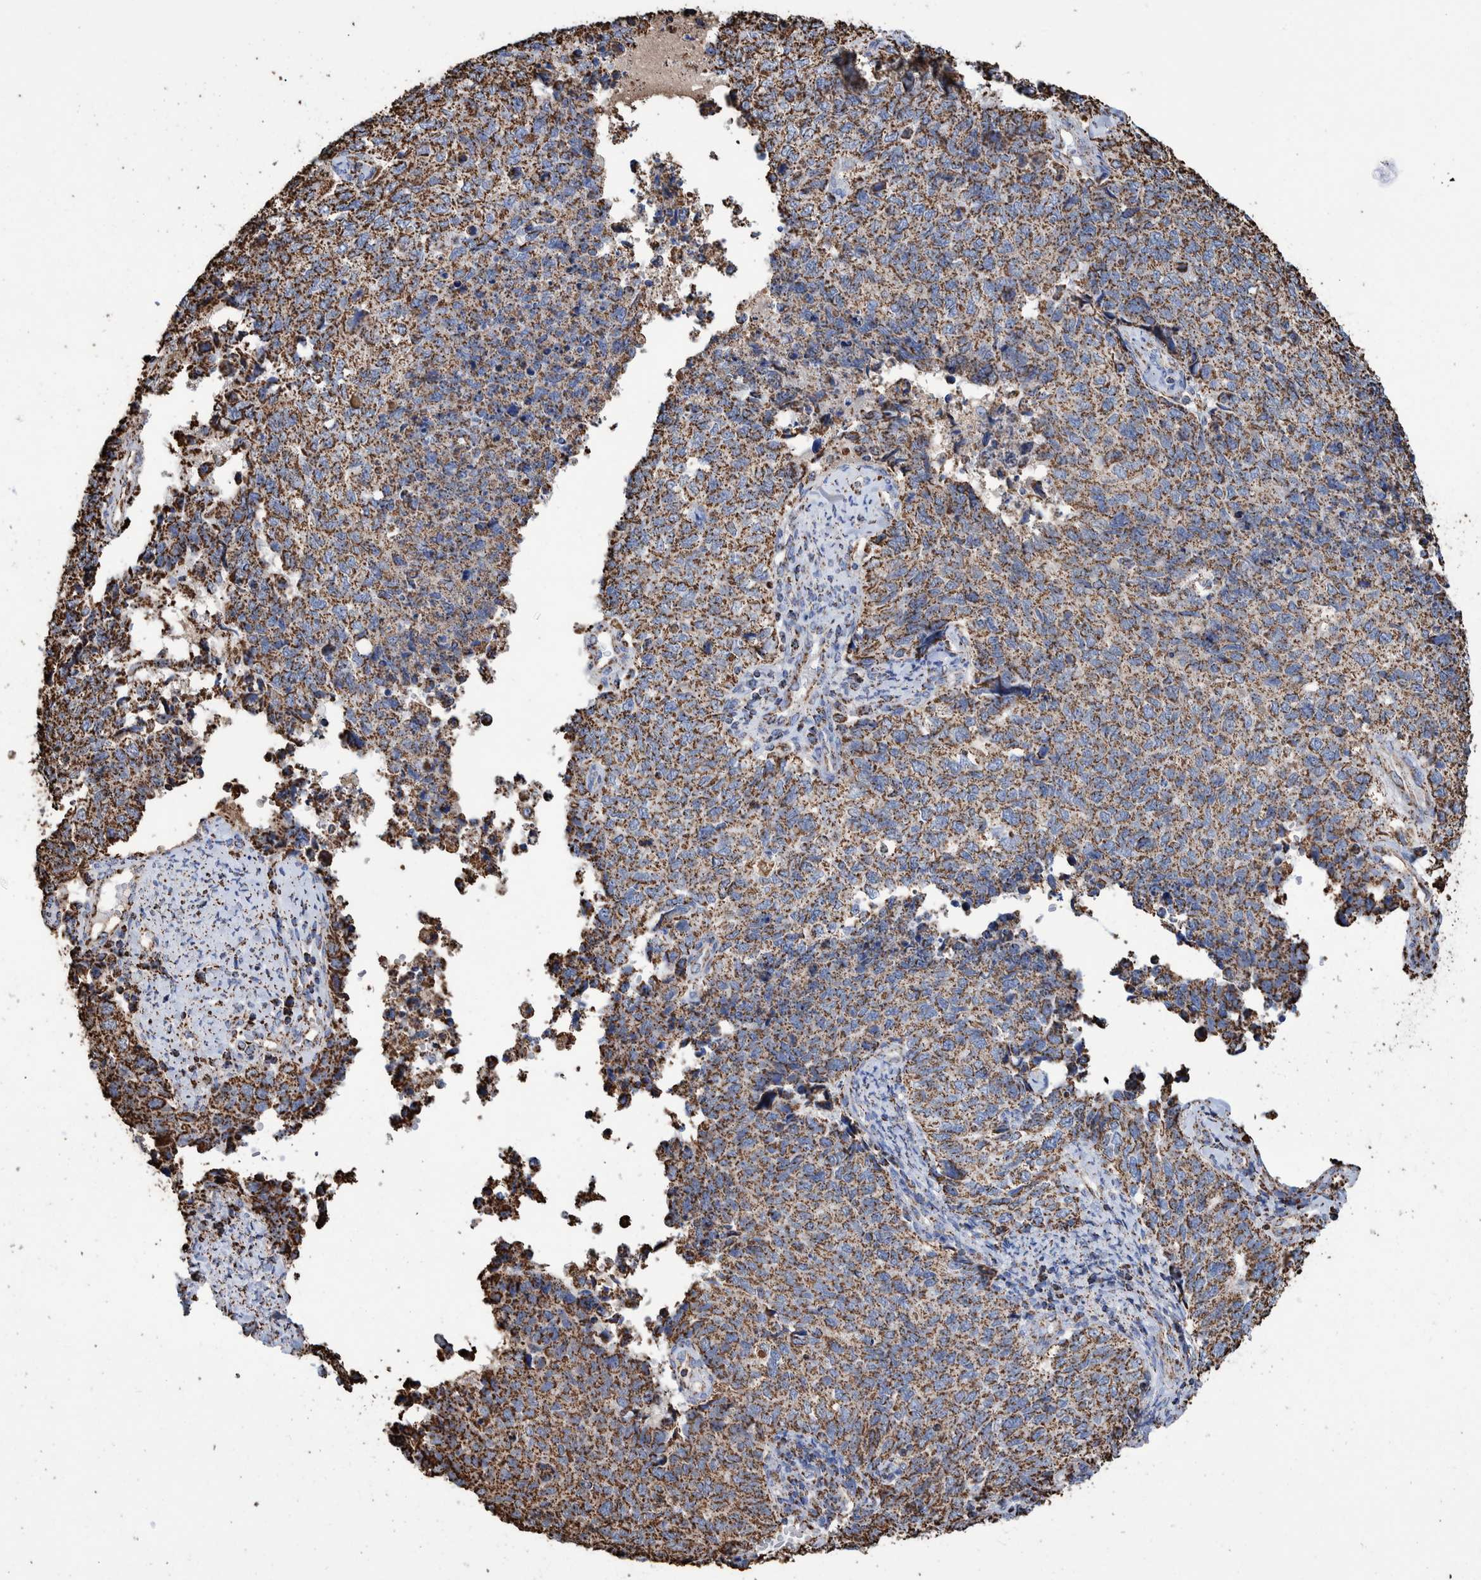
{"staining": {"intensity": "strong", "quantity": ">75%", "location": "cytoplasmic/membranous"}, "tissue": "cervical cancer", "cell_type": "Tumor cells", "image_type": "cancer", "snomed": [{"axis": "morphology", "description": "Squamous cell carcinoma, NOS"}, {"axis": "topography", "description": "Cervix"}], "caption": "Immunohistochemistry (IHC) of human cervical cancer (squamous cell carcinoma) exhibits high levels of strong cytoplasmic/membranous staining in about >75% of tumor cells.", "gene": "VPS26C", "patient": {"sex": "female", "age": 63}}